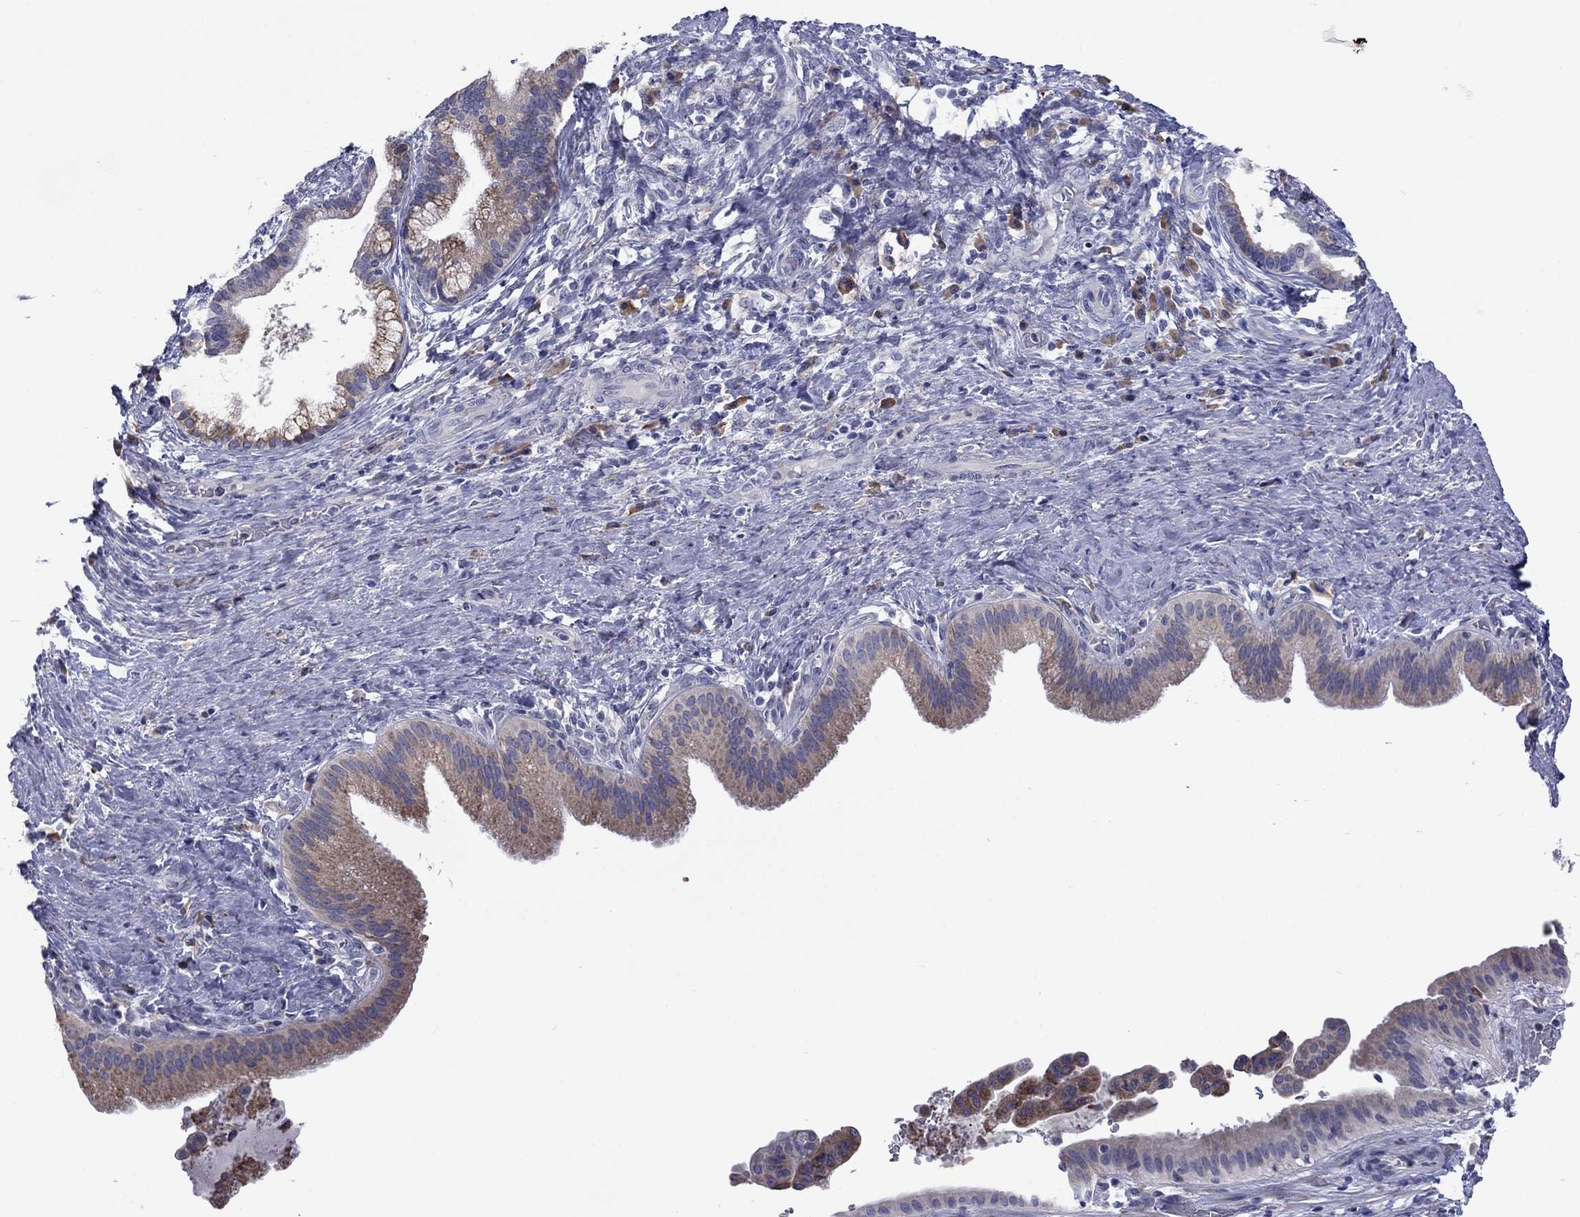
{"staining": {"intensity": "strong", "quantity": "<25%", "location": "cytoplasmic/membranous"}, "tissue": "liver cancer", "cell_type": "Tumor cells", "image_type": "cancer", "snomed": [{"axis": "morphology", "description": "Cholangiocarcinoma"}, {"axis": "topography", "description": "Liver"}], "caption": "Protein expression by immunohistochemistry displays strong cytoplasmic/membranous positivity in about <25% of tumor cells in liver cholangiocarcinoma.", "gene": "TMPRSS11A", "patient": {"sex": "female", "age": 73}}